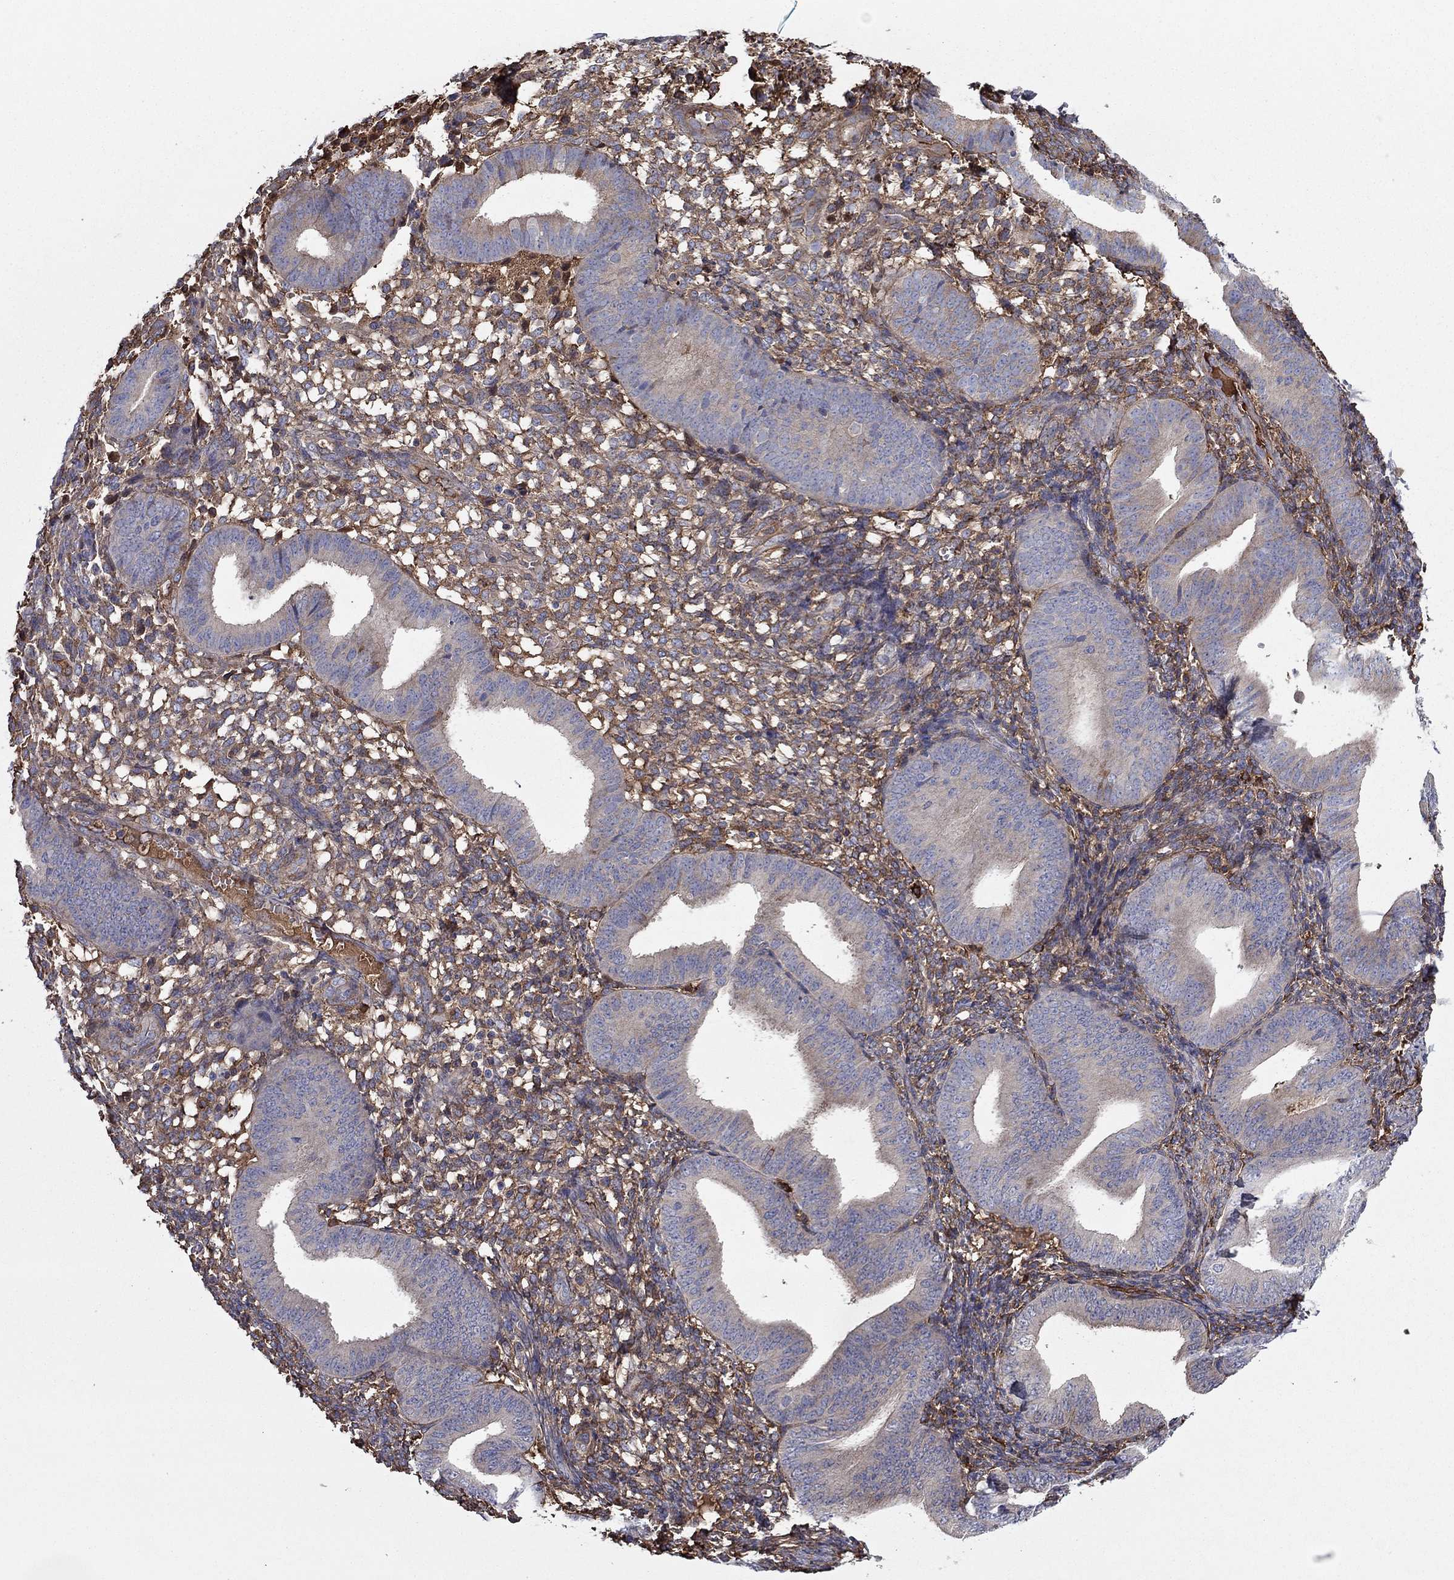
{"staining": {"intensity": "moderate", "quantity": "25%-75%", "location": "cytoplasmic/membranous"}, "tissue": "endometrium", "cell_type": "Cells in endometrial stroma", "image_type": "normal", "snomed": [{"axis": "morphology", "description": "Normal tissue, NOS"}, {"axis": "topography", "description": "Endometrium"}], "caption": "Cells in endometrial stroma show medium levels of moderate cytoplasmic/membranous staining in about 25%-75% of cells in normal endometrium.", "gene": "HPX", "patient": {"sex": "female", "age": 39}}